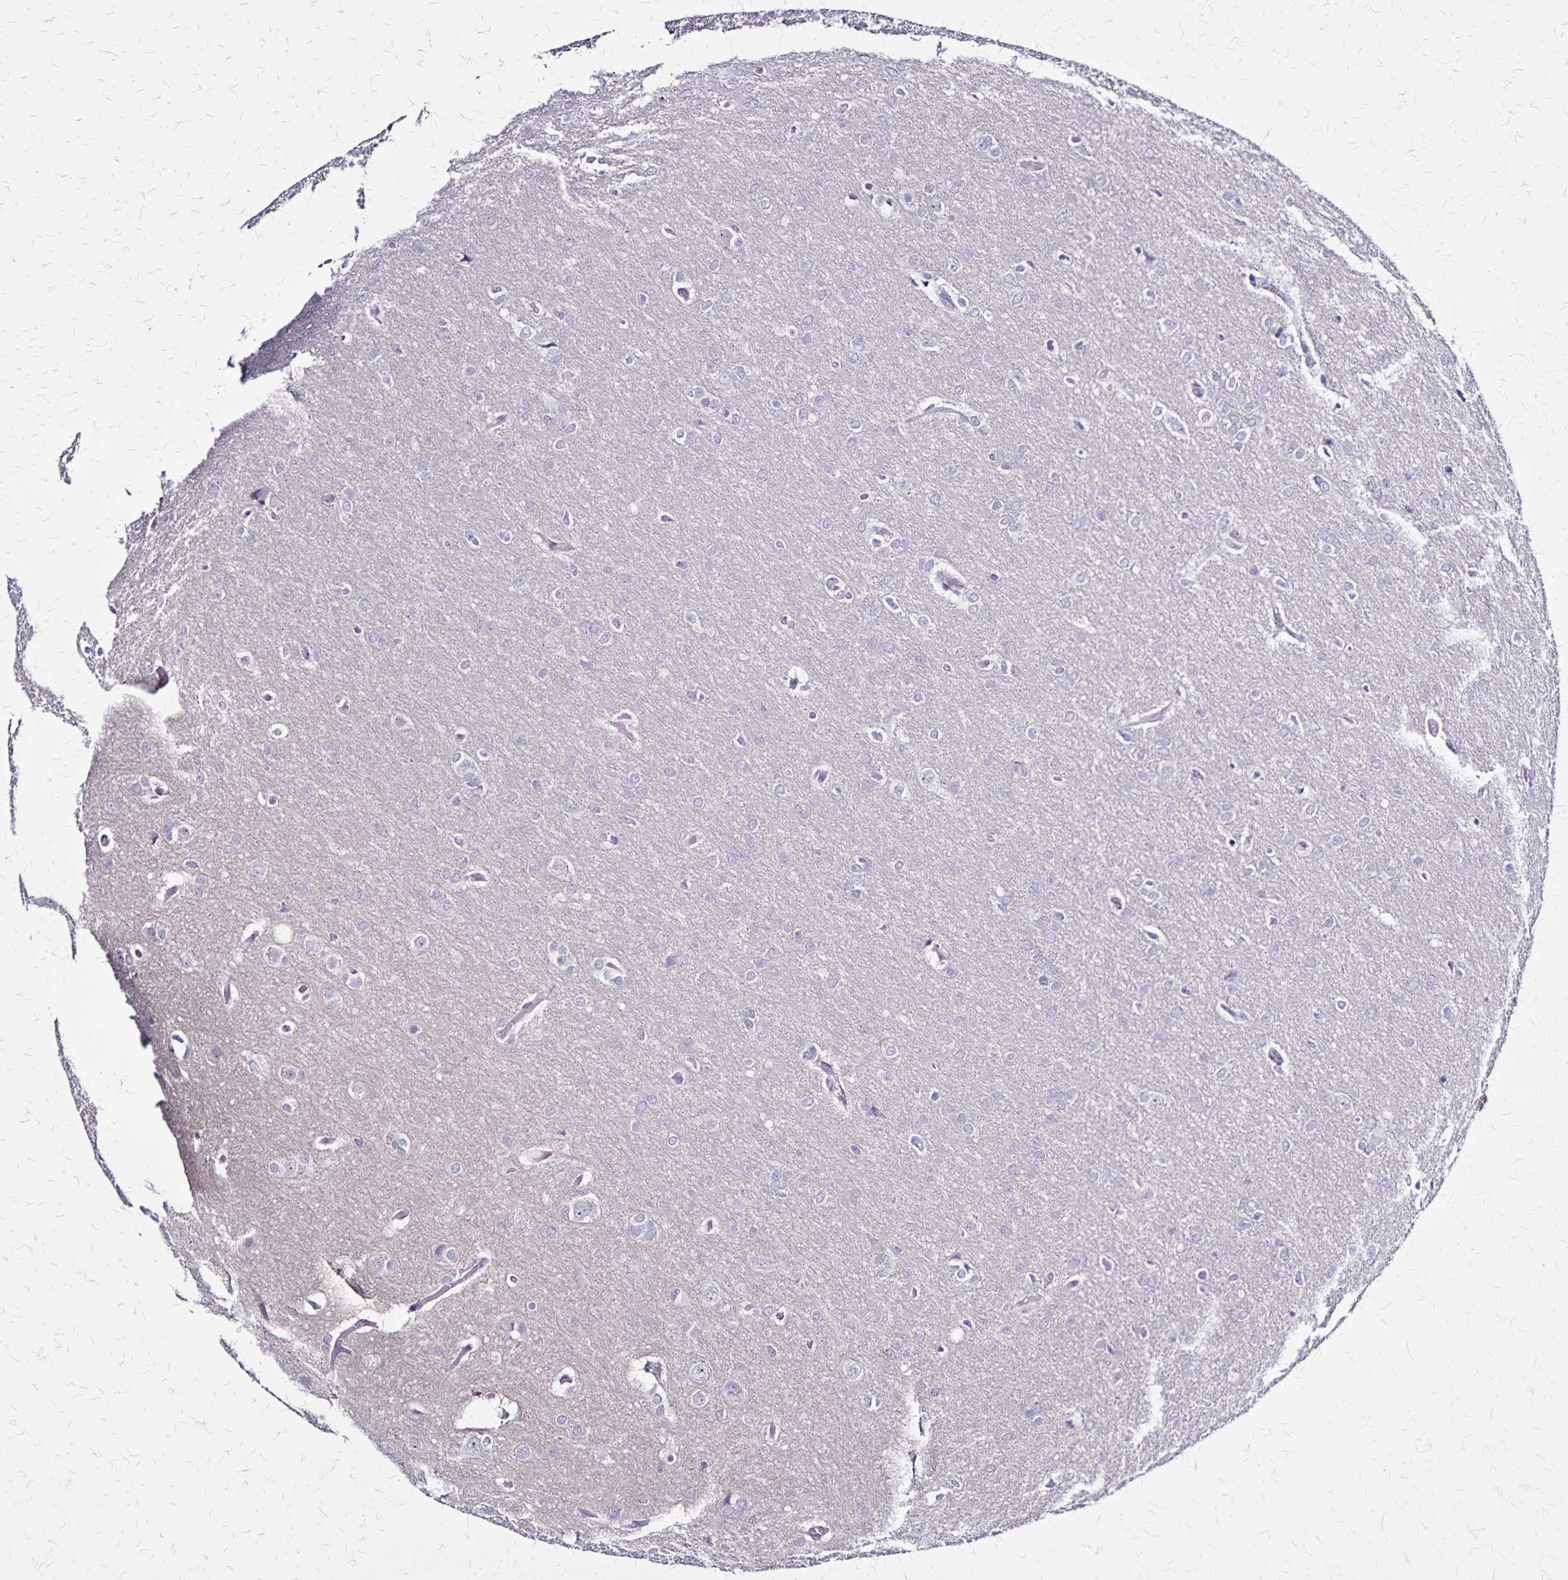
{"staining": {"intensity": "negative", "quantity": "none", "location": "none"}, "tissue": "glioma", "cell_type": "Tumor cells", "image_type": "cancer", "snomed": [{"axis": "morphology", "description": "Glioma, malignant, High grade"}, {"axis": "topography", "description": "Brain"}], "caption": "Malignant glioma (high-grade) was stained to show a protein in brown. There is no significant positivity in tumor cells. (Brightfield microscopy of DAB (3,3'-diaminobenzidine) immunohistochemistry (IHC) at high magnification).", "gene": "PLXNA4", "patient": {"sex": "male", "age": 53}}